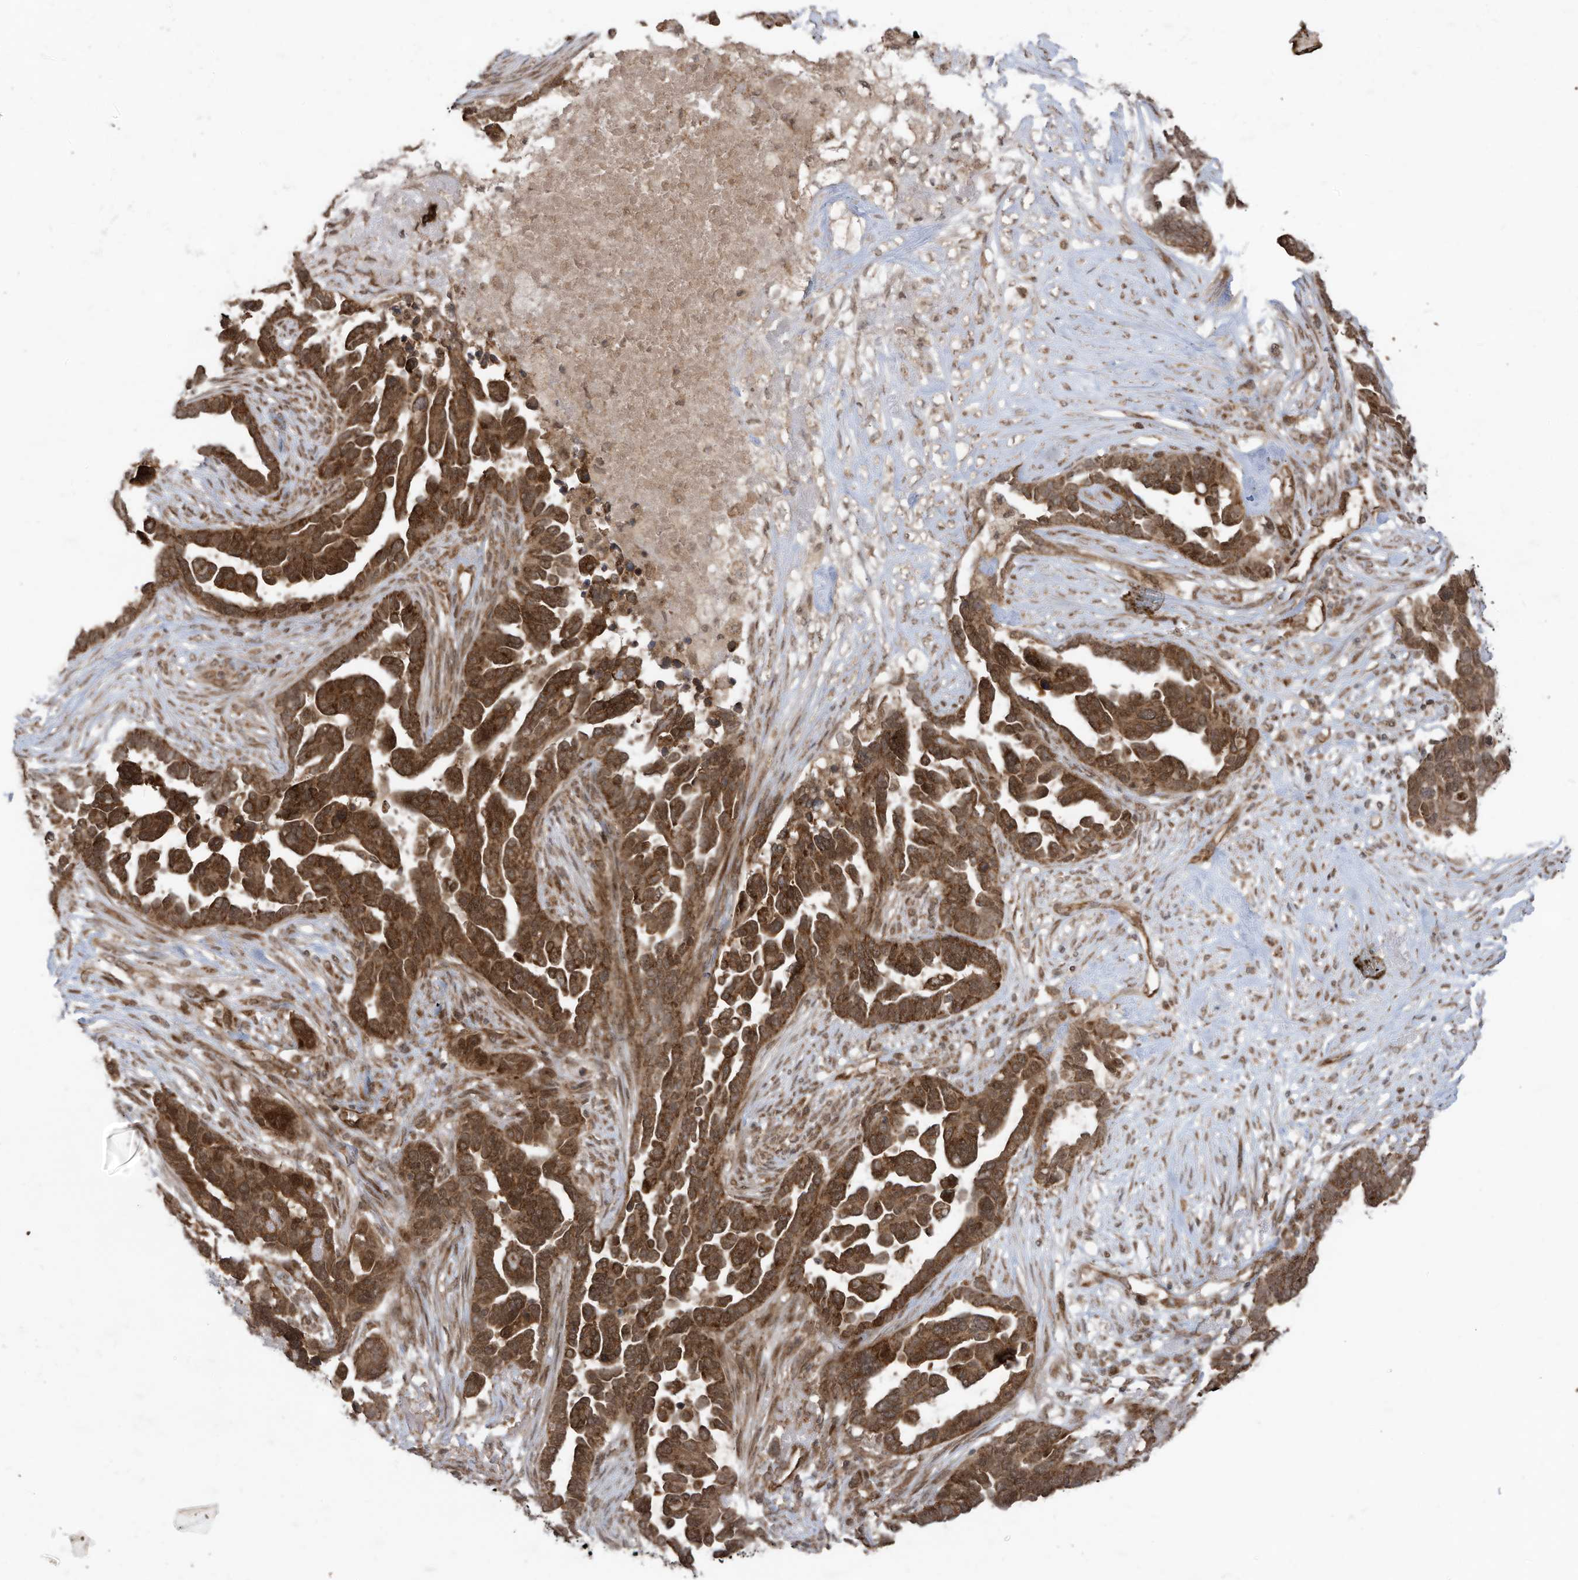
{"staining": {"intensity": "moderate", "quantity": ">75%", "location": "cytoplasmic/membranous"}, "tissue": "ovarian cancer", "cell_type": "Tumor cells", "image_type": "cancer", "snomed": [{"axis": "morphology", "description": "Cystadenocarcinoma, serous, NOS"}, {"axis": "topography", "description": "Ovary"}], "caption": "This is an image of immunohistochemistry staining of ovarian serous cystadenocarcinoma, which shows moderate positivity in the cytoplasmic/membranous of tumor cells.", "gene": "TRIM67", "patient": {"sex": "female", "age": 54}}